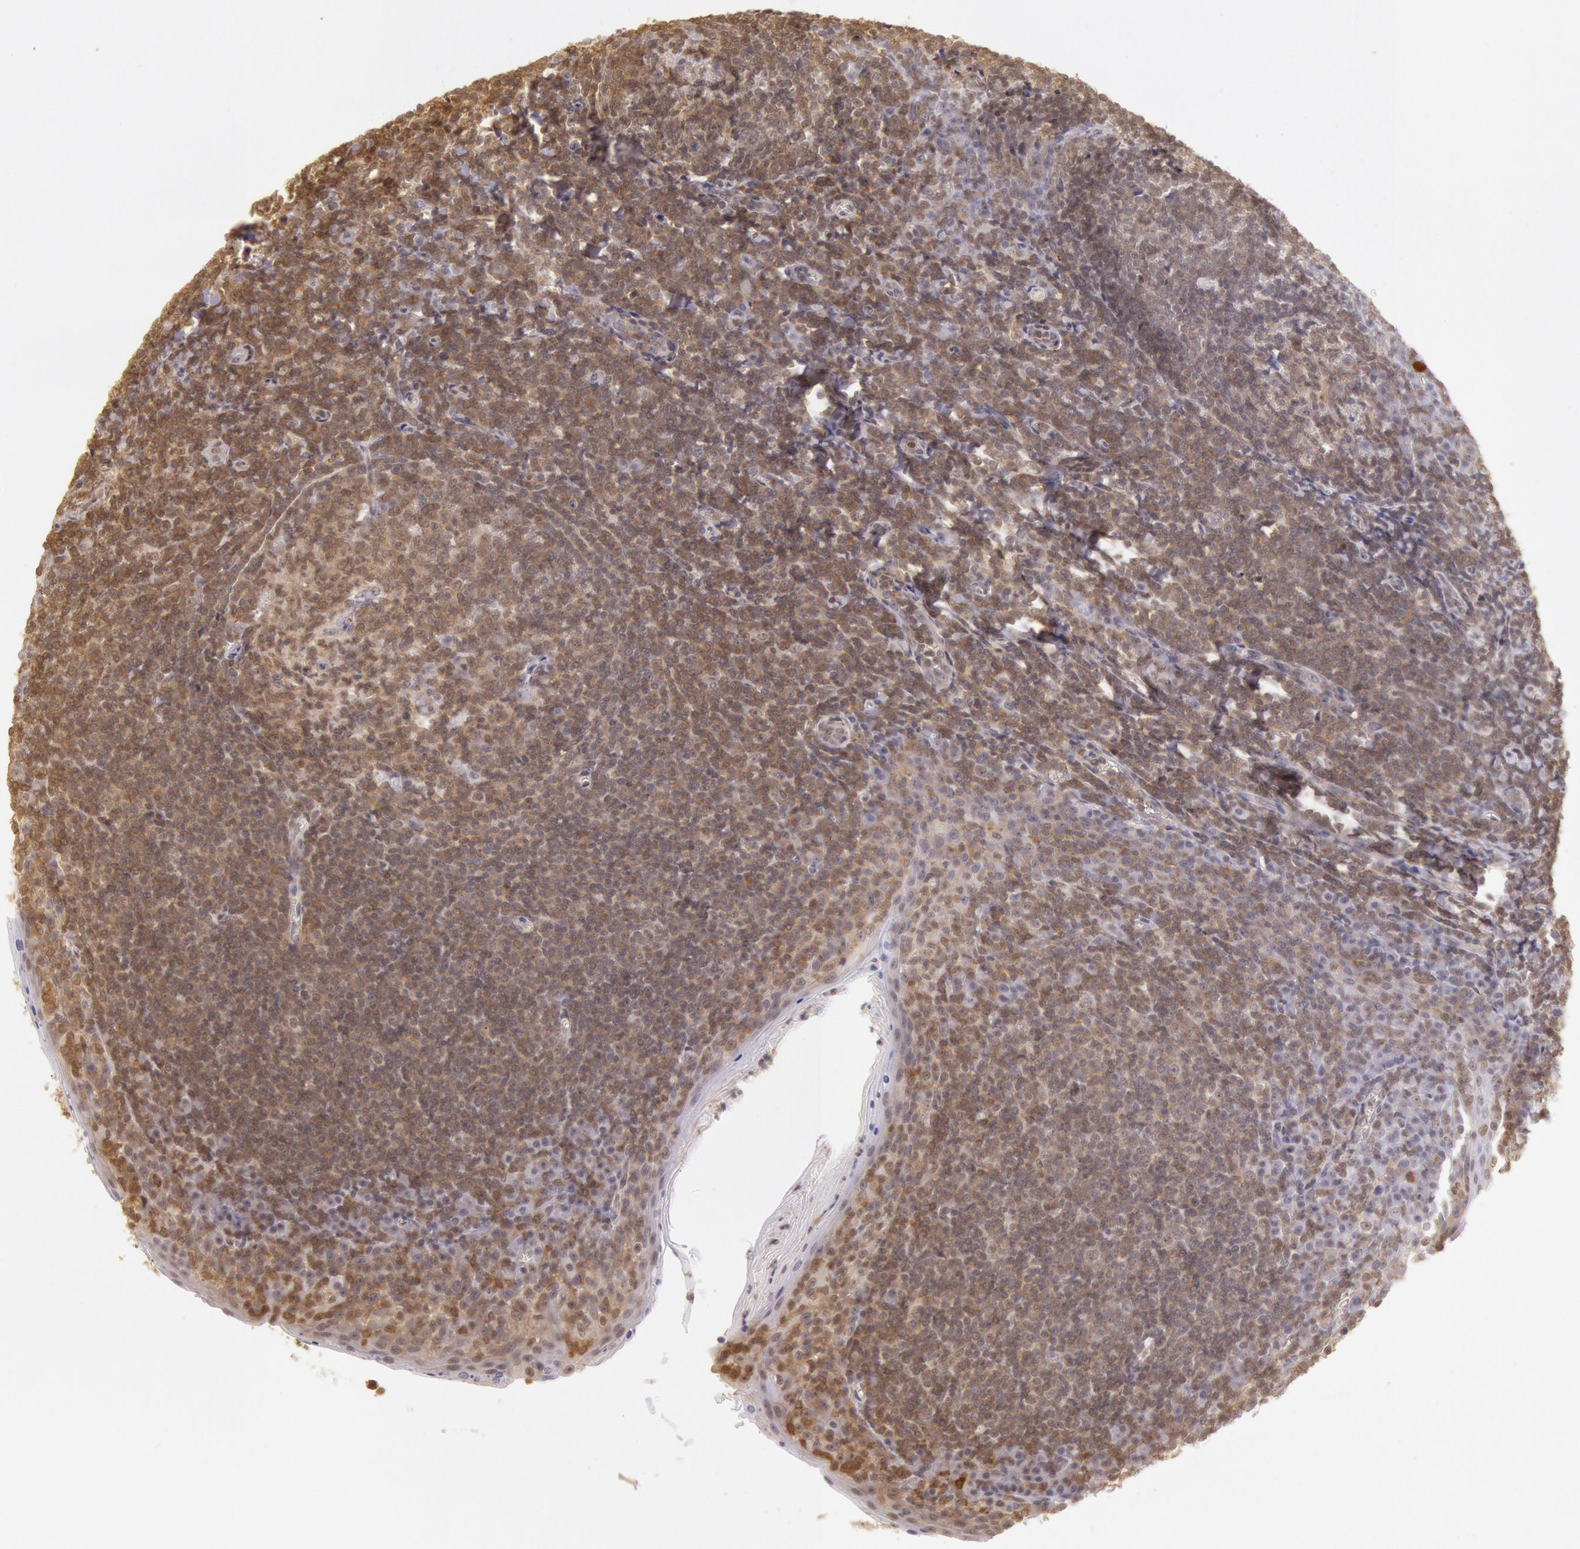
{"staining": {"intensity": "moderate", "quantity": ">75%", "location": "cytoplasmic/membranous,nuclear"}, "tissue": "tonsil", "cell_type": "Germinal center cells", "image_type": "normal", "snomed": [{"axis": "morphology", "description": "Normal tissue, NOS"}, {"axis": "topography", "description": "Tonsil"}], "caption": "Benign tonsil exhibits moderate cytoplasmic/membranous,nuclear staining in approximately >75% of germinal center cells.", "gene": "HIF1A", "patient": {"sex": "male", "age": 31}}